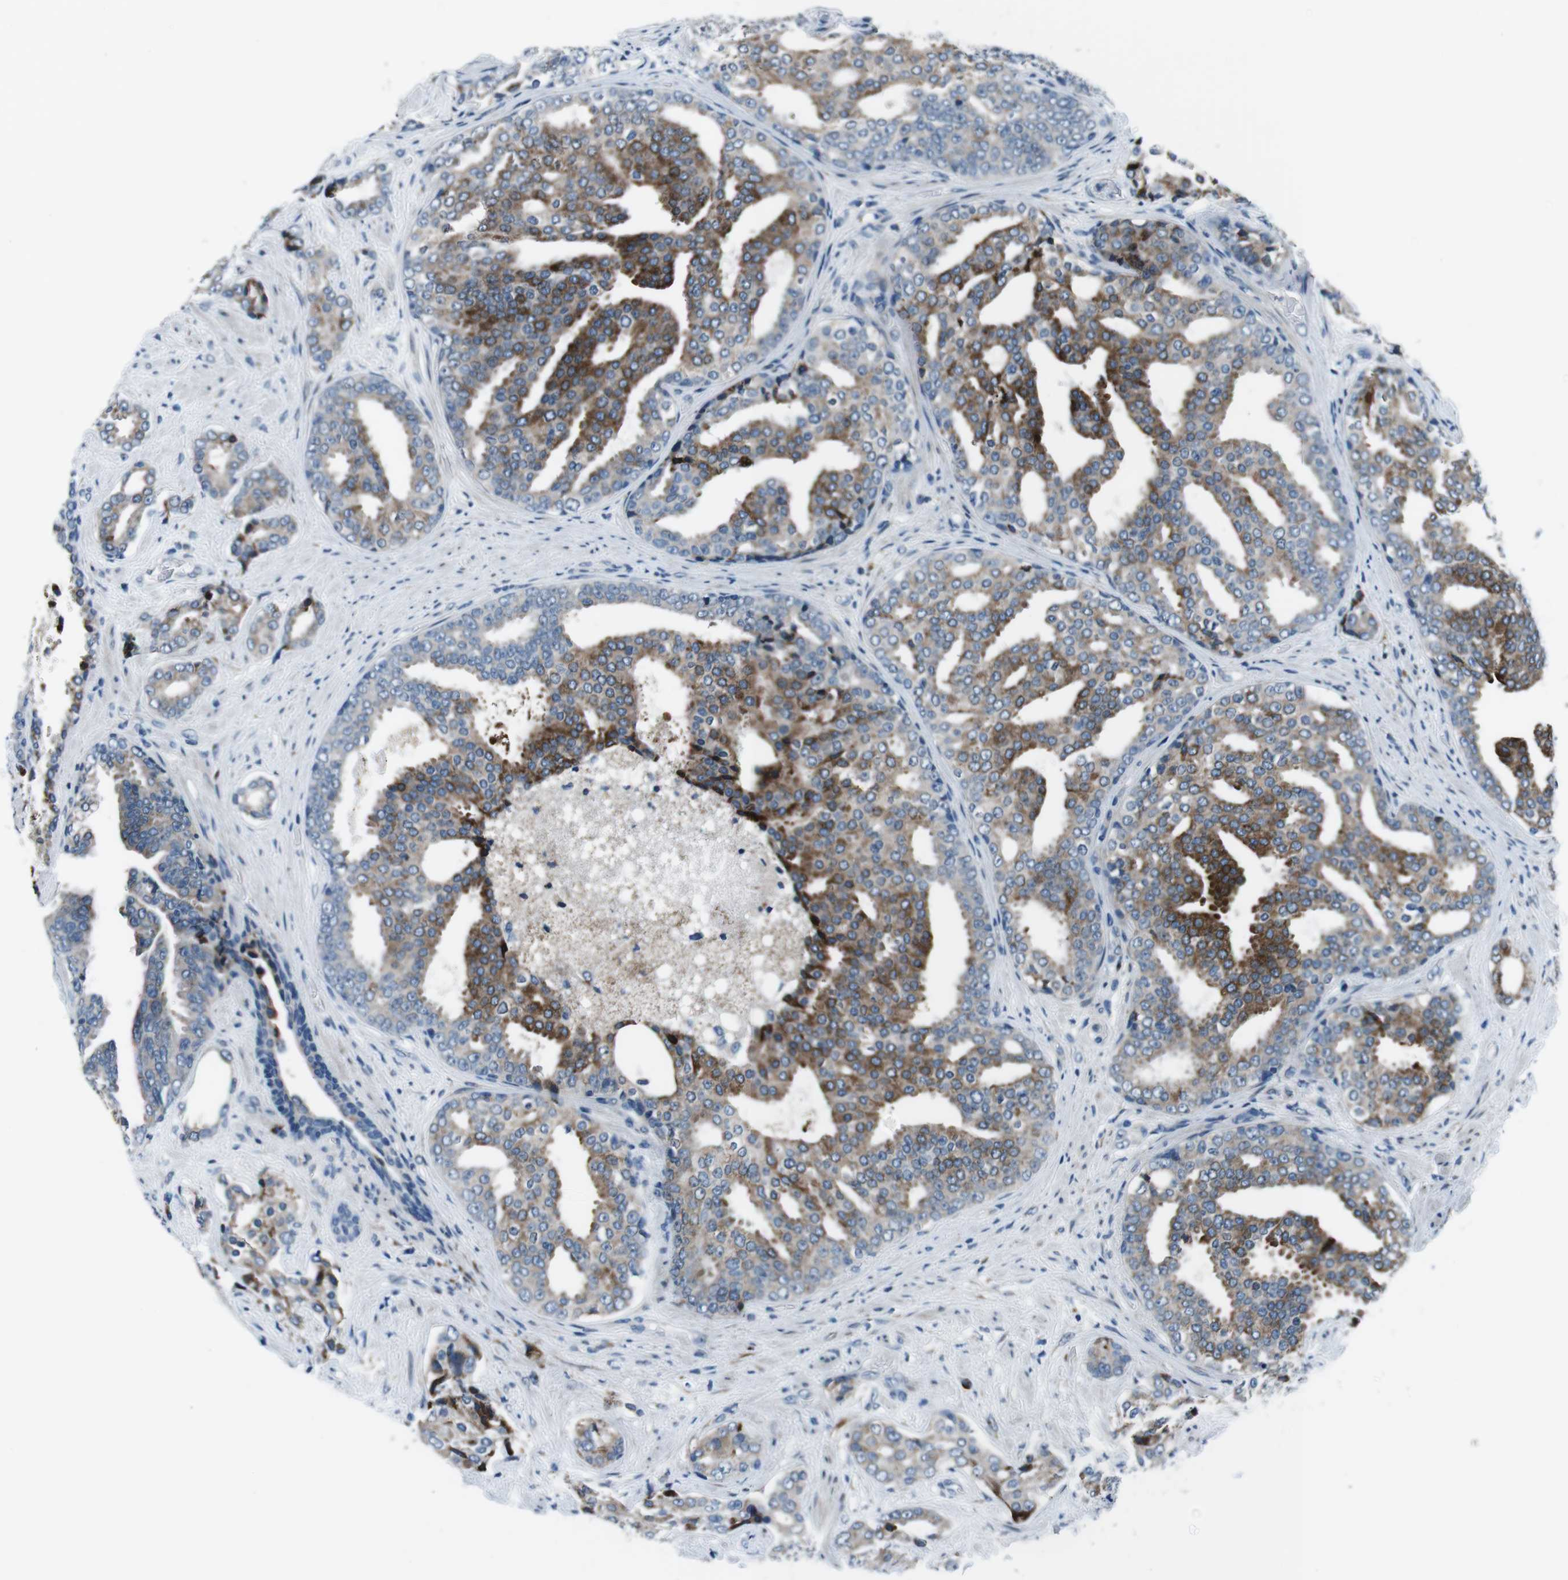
{"staining": {"intensity": "moderate", "quantity": ">75%", "location": "cytoplasmic/membranous"}, "tissue": "prostate cancer", "cell_type": "Tumor cells", "image_type": "cancer", "snomed": [{"axis": "morphology", "description": "Adenocarcinoma, High grade"}, {"axis": "topography", "description": "Prostate"}], "caption": "Tumor cells exhibit medium levels of moderate cytoplasmic/membranous expression in approximately >75% of cells in human prostate cancer.", "gene": "NUCB2", "patient": {"sex": "male", "age": 71}}